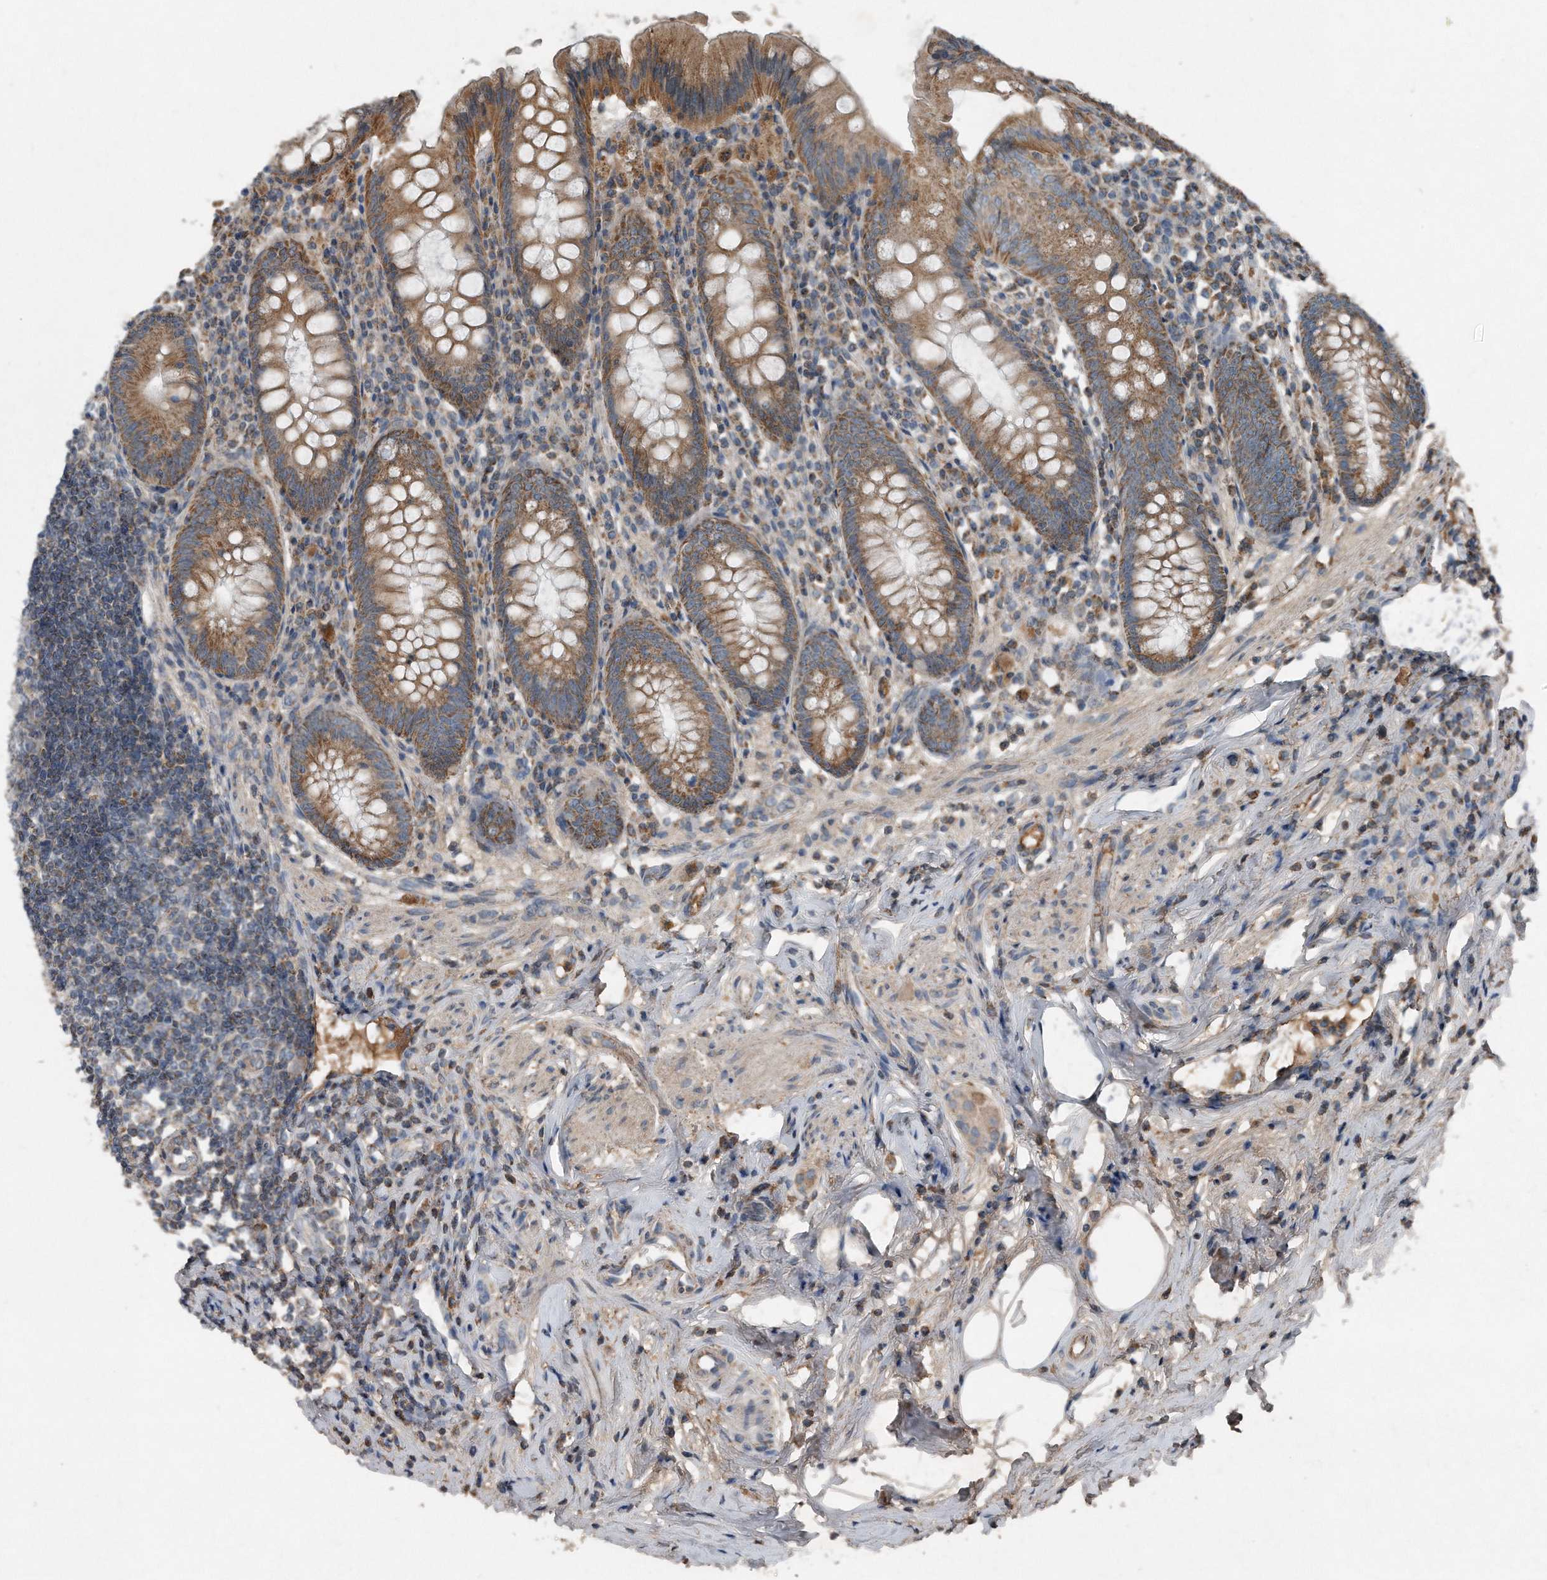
{"staining": {"intensity": "moderate", "quantity": ">75%", "location": "cytoplasmic/membranous"}, "tissue": "appendix", "cell_type": "Glandular cells", "image_type": "normal", "snomed": [{"axis": "morphology", "description": "Normal tissue, NOS"}, {"axis": "topography", "description": "Appendix"}], "caption": "The photomicrograph exhibits immunohistochemical staining of benign appendix. There is moderate cytoplasmic/membranous expression is appreciated in approximately >75% of glandular cells. Ihc stains the protein of interest in brown and the nuclei are stained blue.", "gene": "SDHA", "patient": {"sex": "female", "age": 54}}